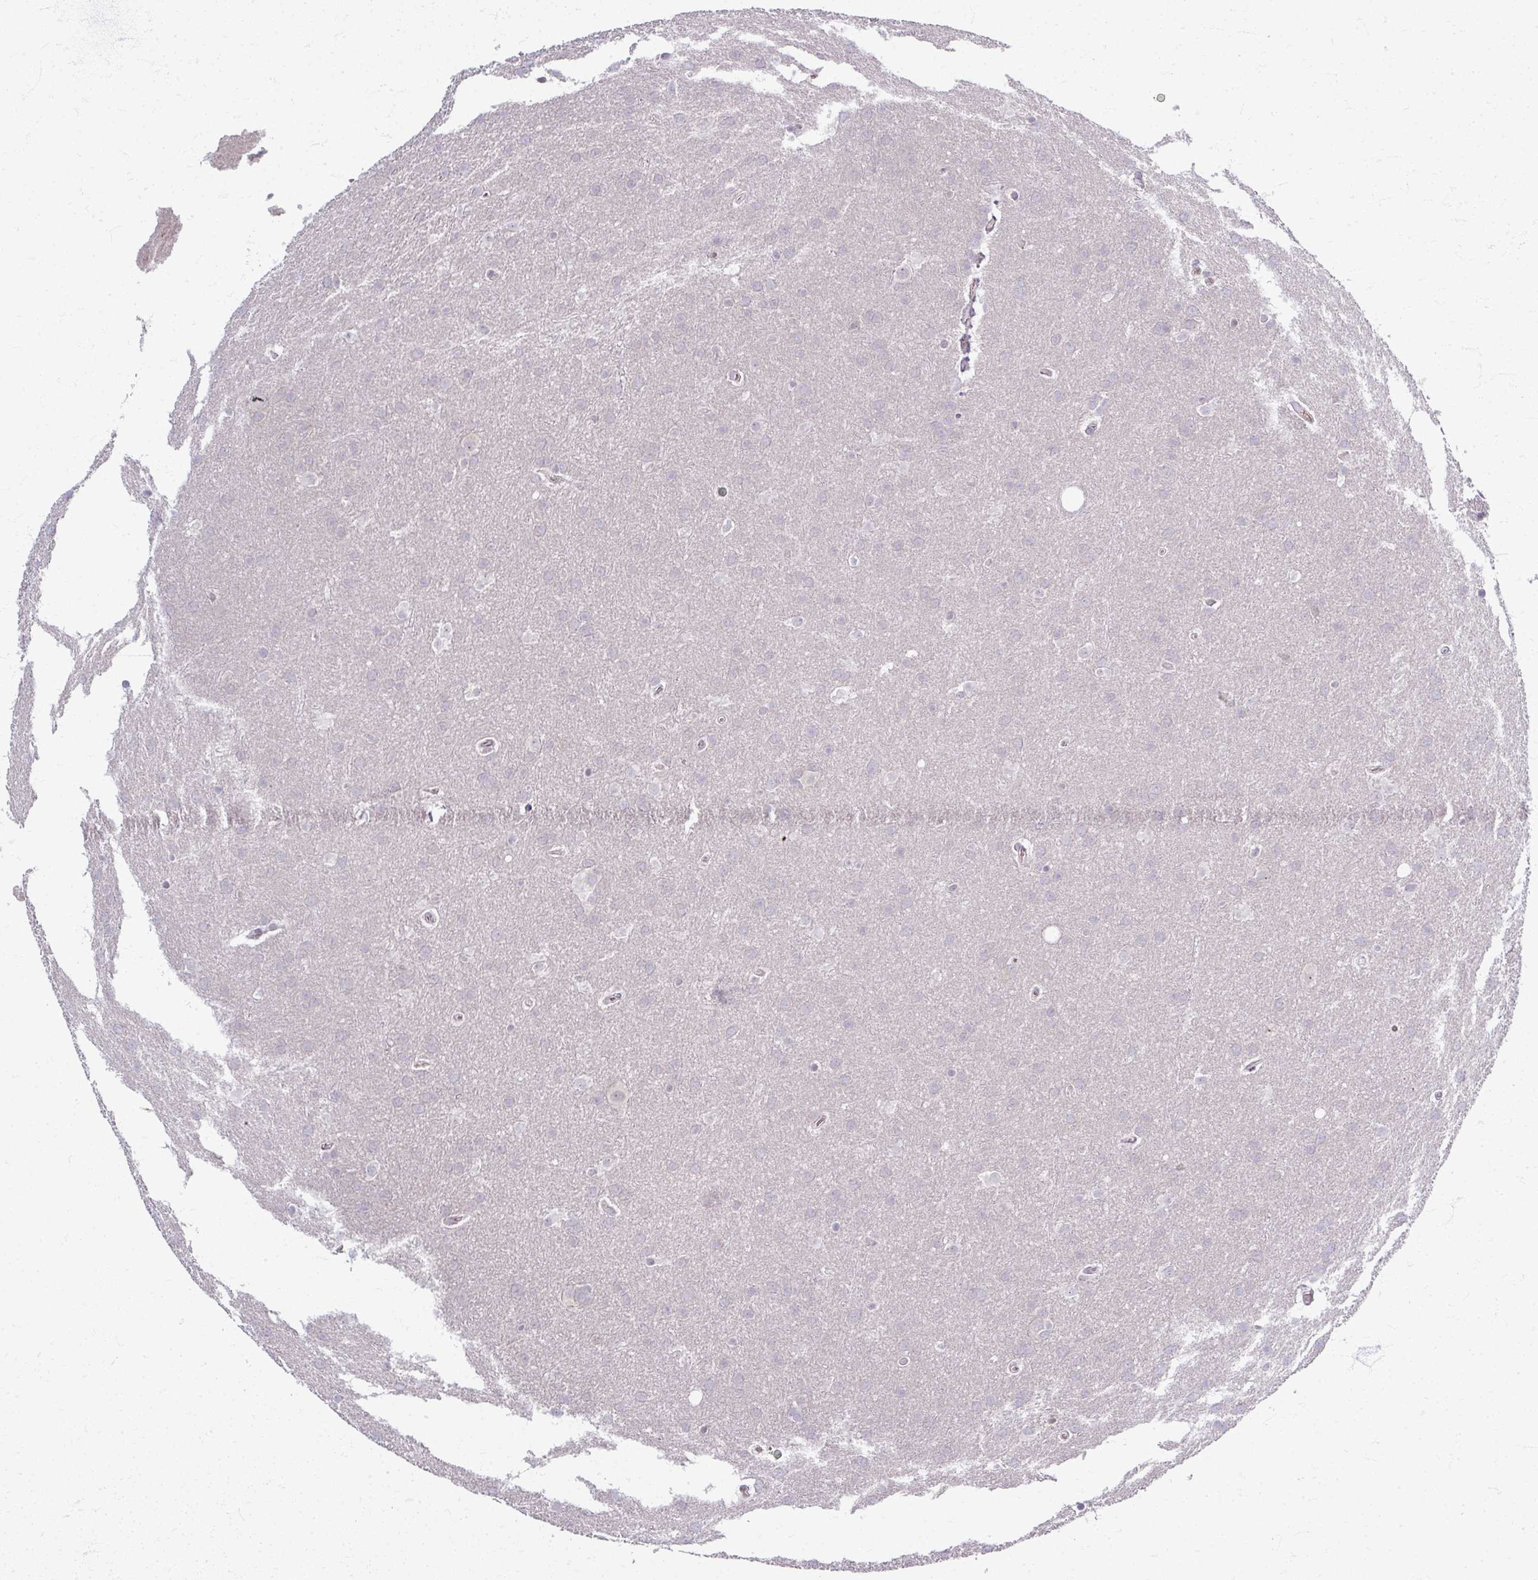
{"staining": {"intensity": "negative", "quantity": "none", "location": "none"}, "tissue": "glioma", "cell_type": "Tumor cells", "image_type": "cancer", "snomed": [{"axis": "morphology", "description": "Glioma, malignant, Low grade"}, {"axis": "topography", "description": "Brain"}], "caption": "IHC of glioma exhibits no staining in tumor cells.", "gene": "TTLL7", "patient": {"sex": "female", "age": 32}}